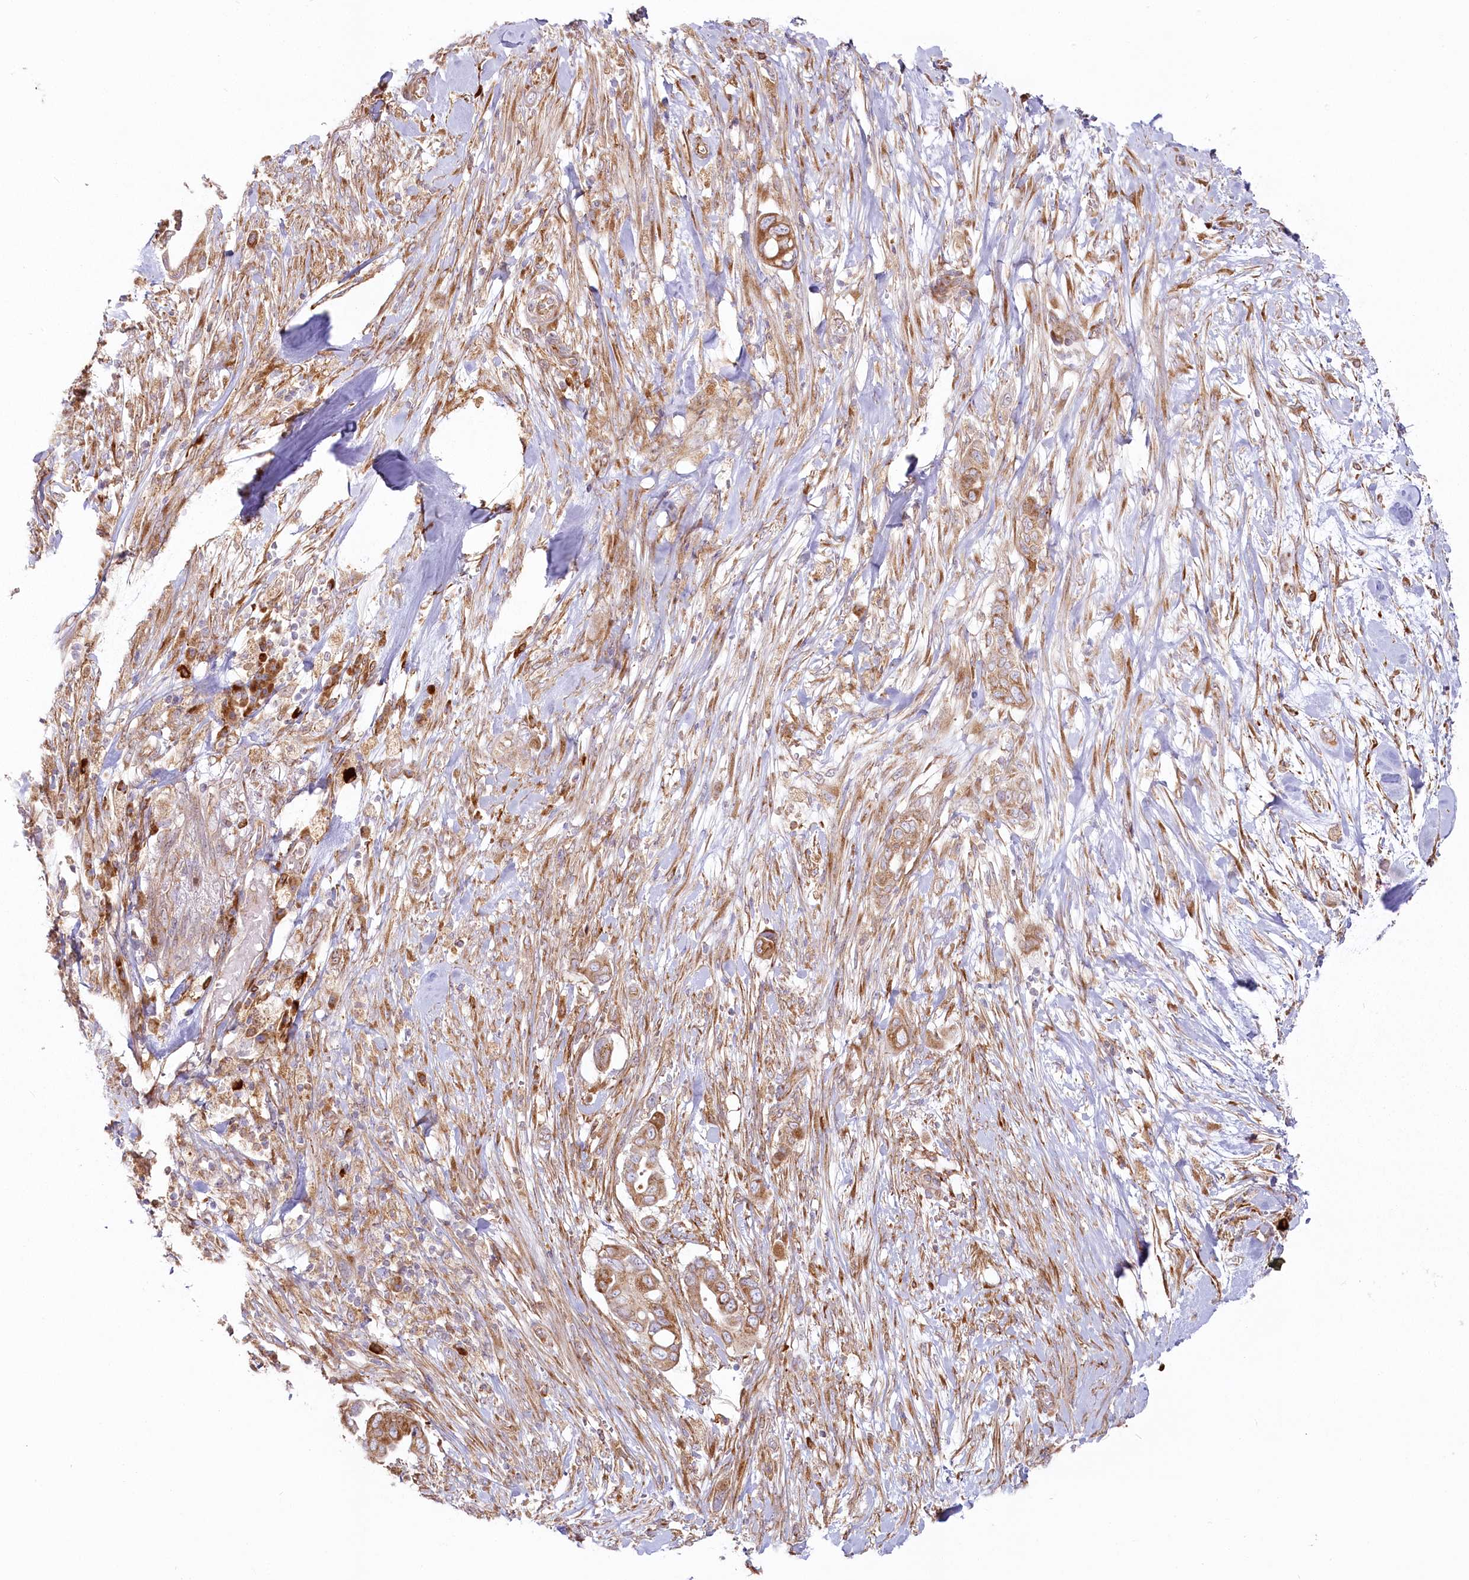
{"staining": {"intensity": "moderate", "quantity": ">75%", "location": "cytoplasmic/membranous"}, "tissue": "pancreatic cancer", "cell_type": "Tumor cells", "image_type": "cancer", "snomed": [{"axis": "morphology", "description": "Adenocarcinoma, NOS"}, {"axis": "topography", "description": "Pancreas"}], "caption": "Moderate cytoplasmic/membranous protein positivity is identified in approximately >75% of tumor cells in pancreatic cancer (adenocarcinoma). (DAB = brown stain, brightfield microscopy at high magnification).", "gene": "HARS2", "patient": {"sex": "male", "age": 68}}